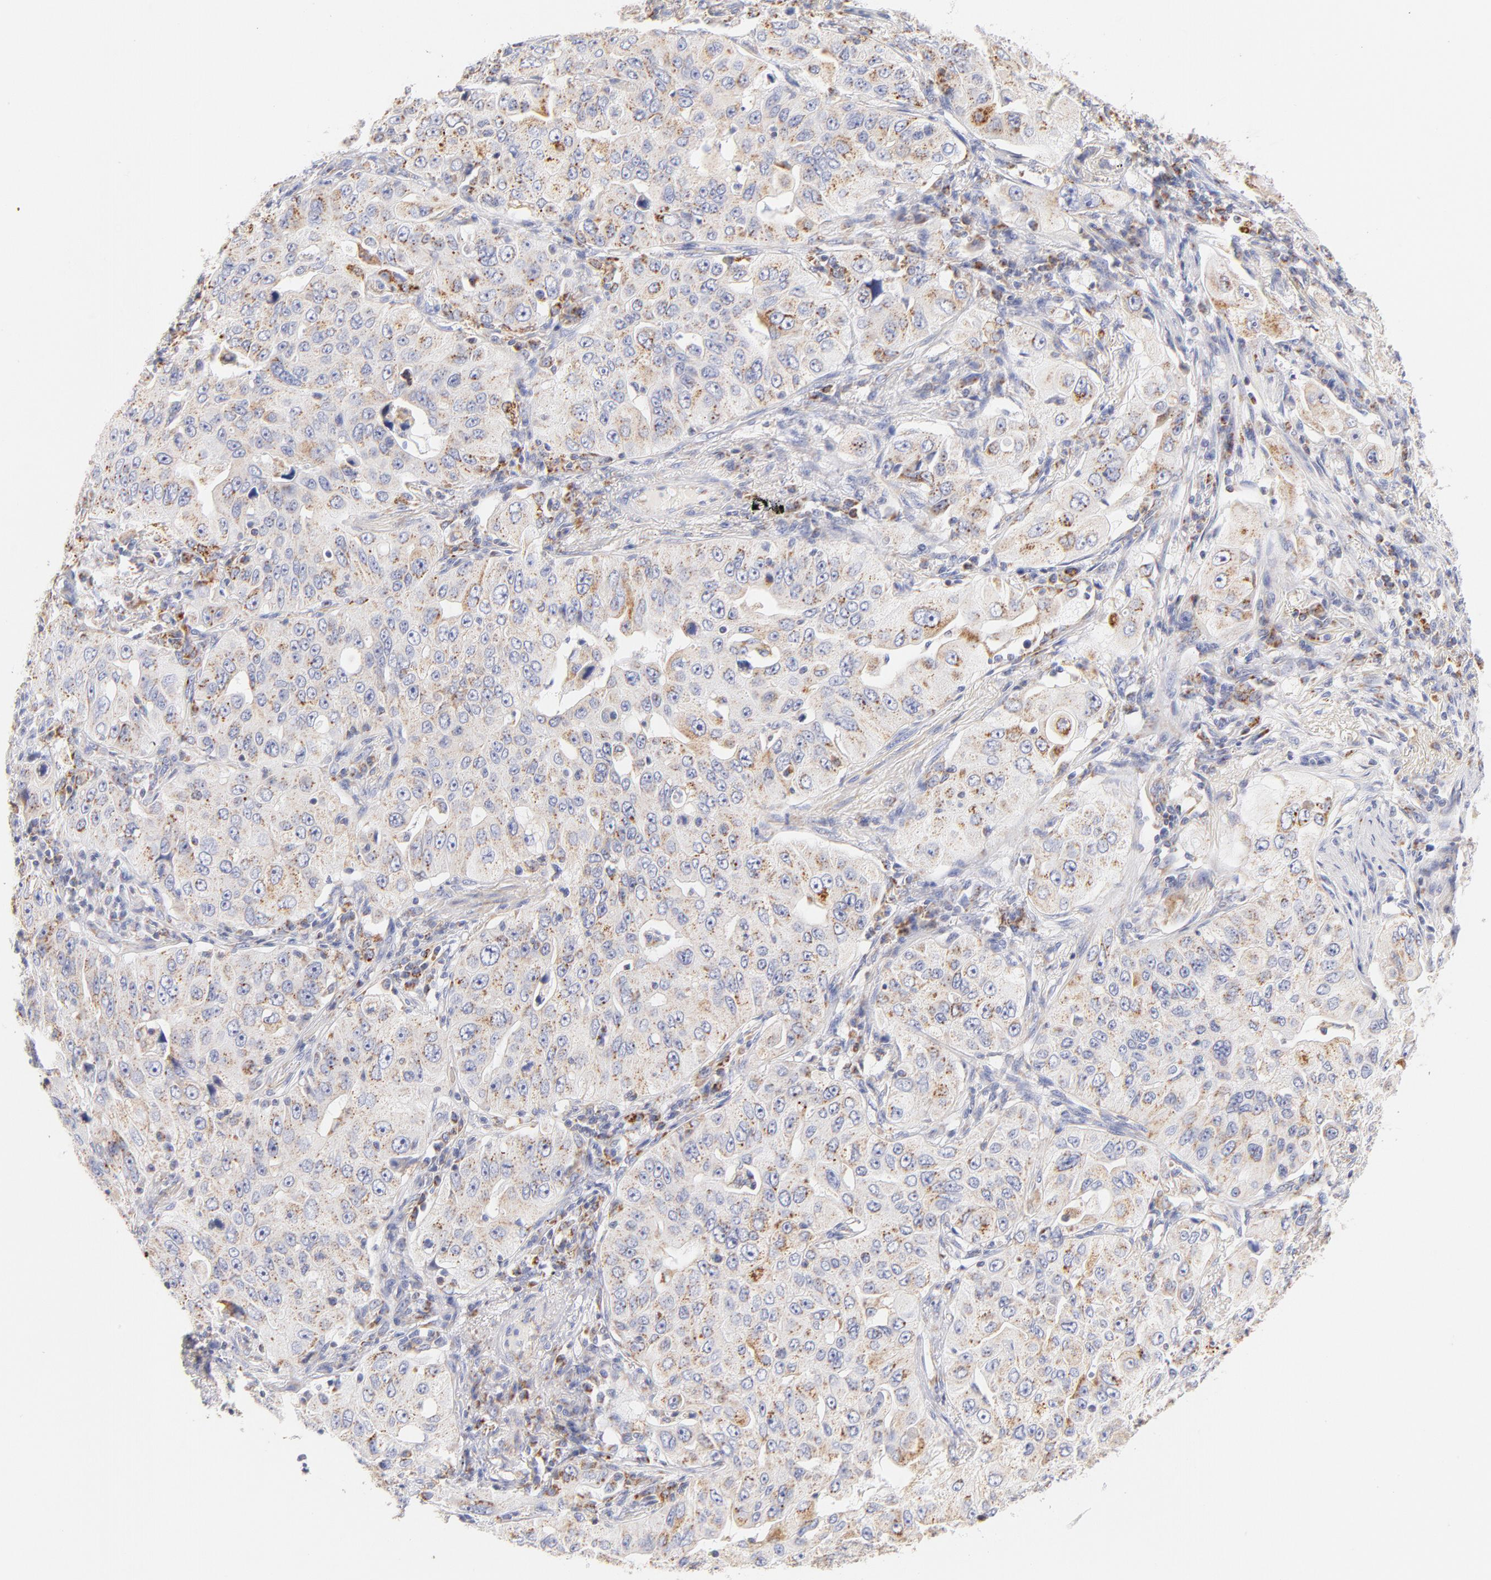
{"staining": {"intensity": "moderate", "quantity": ">75%", "location": "cytoplasmic/membranous"}, "tissue": "lung cancer", "cell_type": "Tumor cells", "image_type": "cancer", "snomed": [{"axis": "morphology", "description": "Adenocarcinoma, NOS"}, {"axis": "topography", "description": "Lung"}], "caption": "Brown immunohistochemical staining in human lung cancer (adenocarcinoma) shows moderate cytoplasmic/membranous positivity in approximately >75% of tumor cells.", "gene": "AIFM1", "patient": {"sex": "male", "age": 84}}